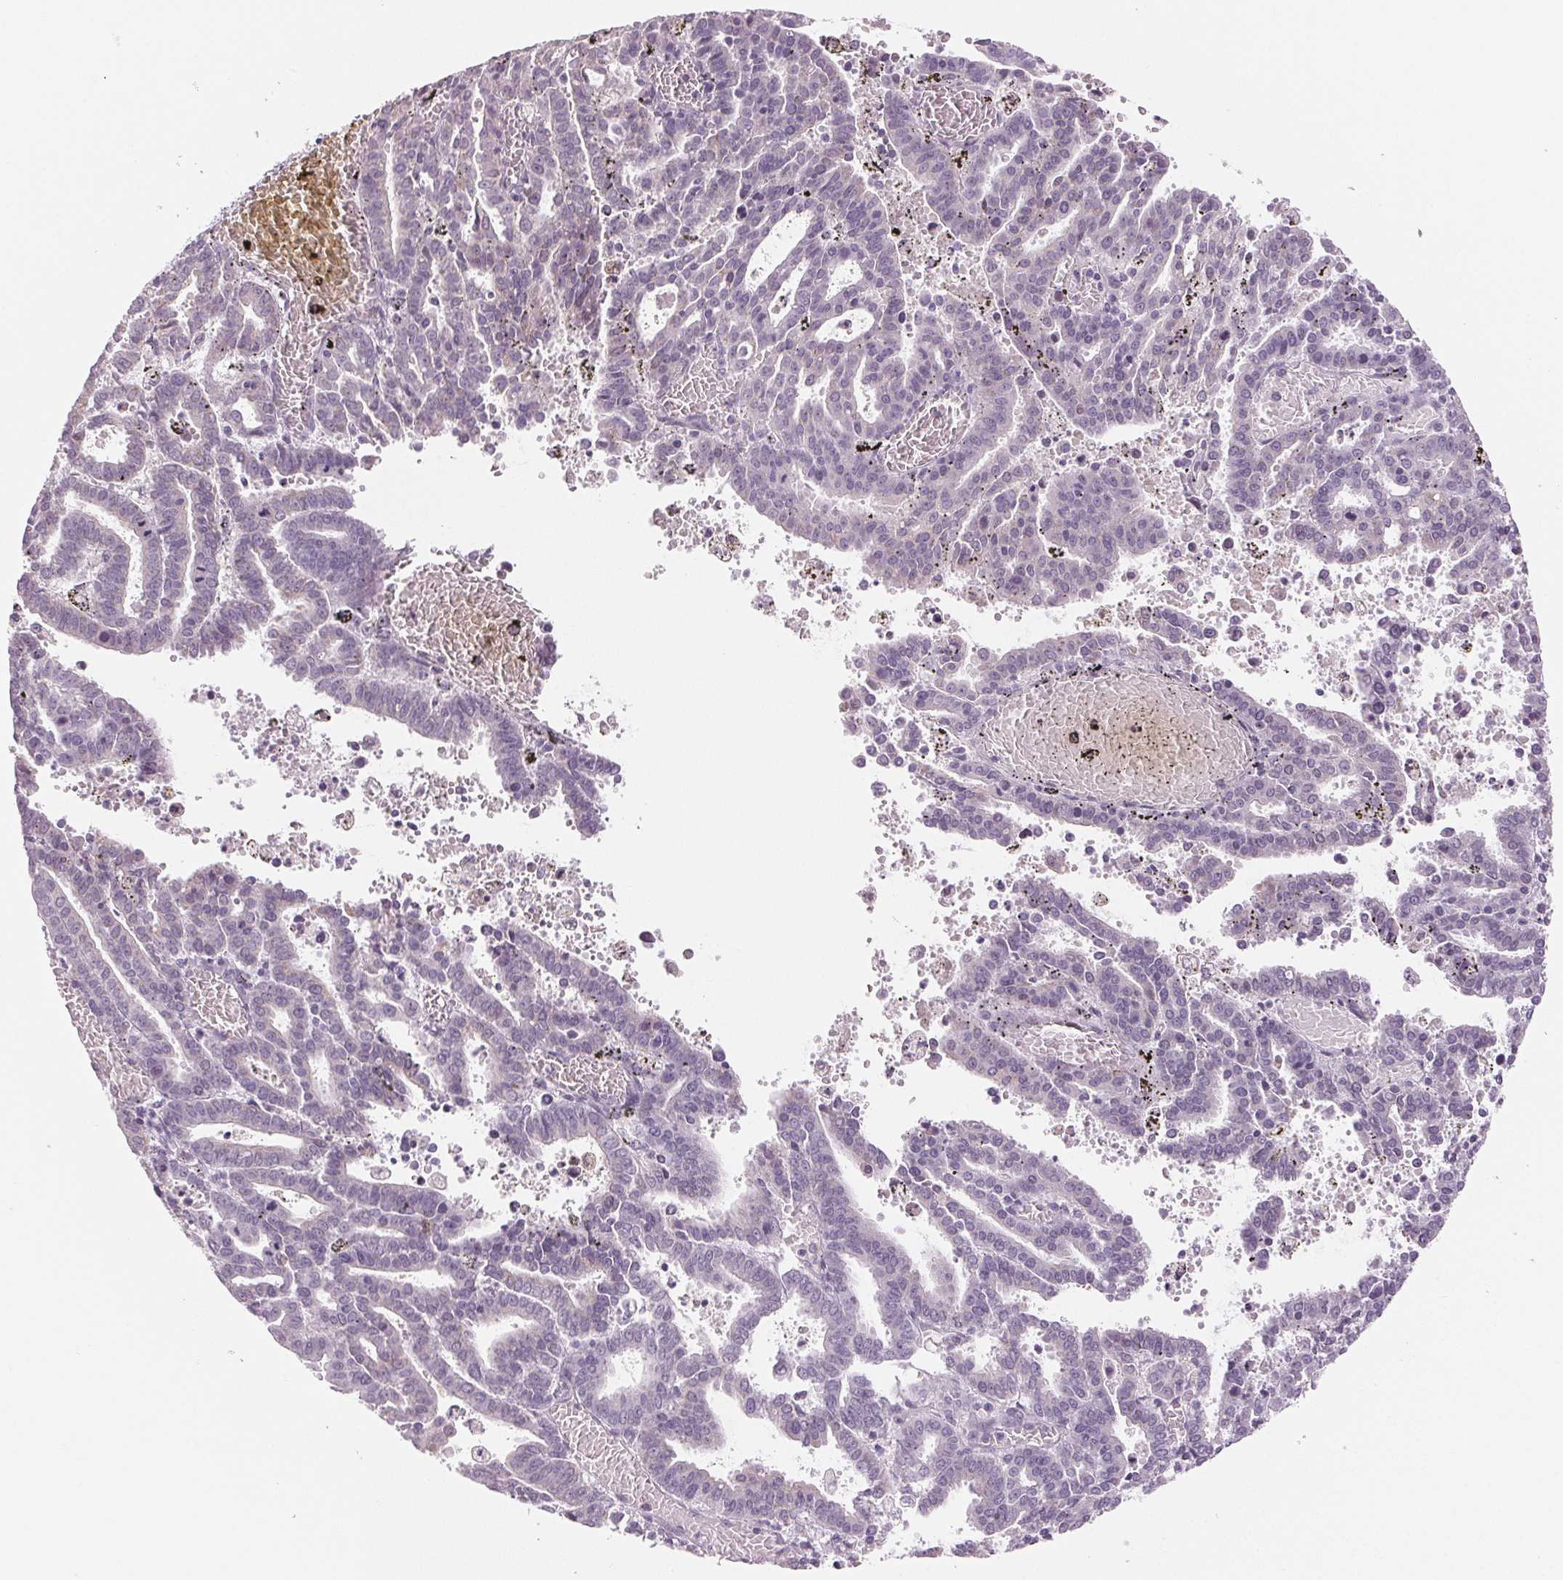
{"staining": {"intensity": "negative", "quantity": "none", "location": "none"}, "tissue": "endometrial cancer", "cell_type": "Tumor cells", "image_type": "cancer", "snomed": [{"axis": "morphology", "description": "Adenocarcinoma, NOS"}, {"axis": "topography", "description": "Uterus"}], "caption": "The IHC photomicrograph has no significant staining in tumor cells of endometrial cancer tissue. (Stains: DAB (3,3'-diaminobenzidine) immunohistochemistry with hematoxylin counter stain, Microscopy: brightfield microscopy at high magnification).", "gene": "EHHADH", "patient": {"sex": "female", "age": 83}}